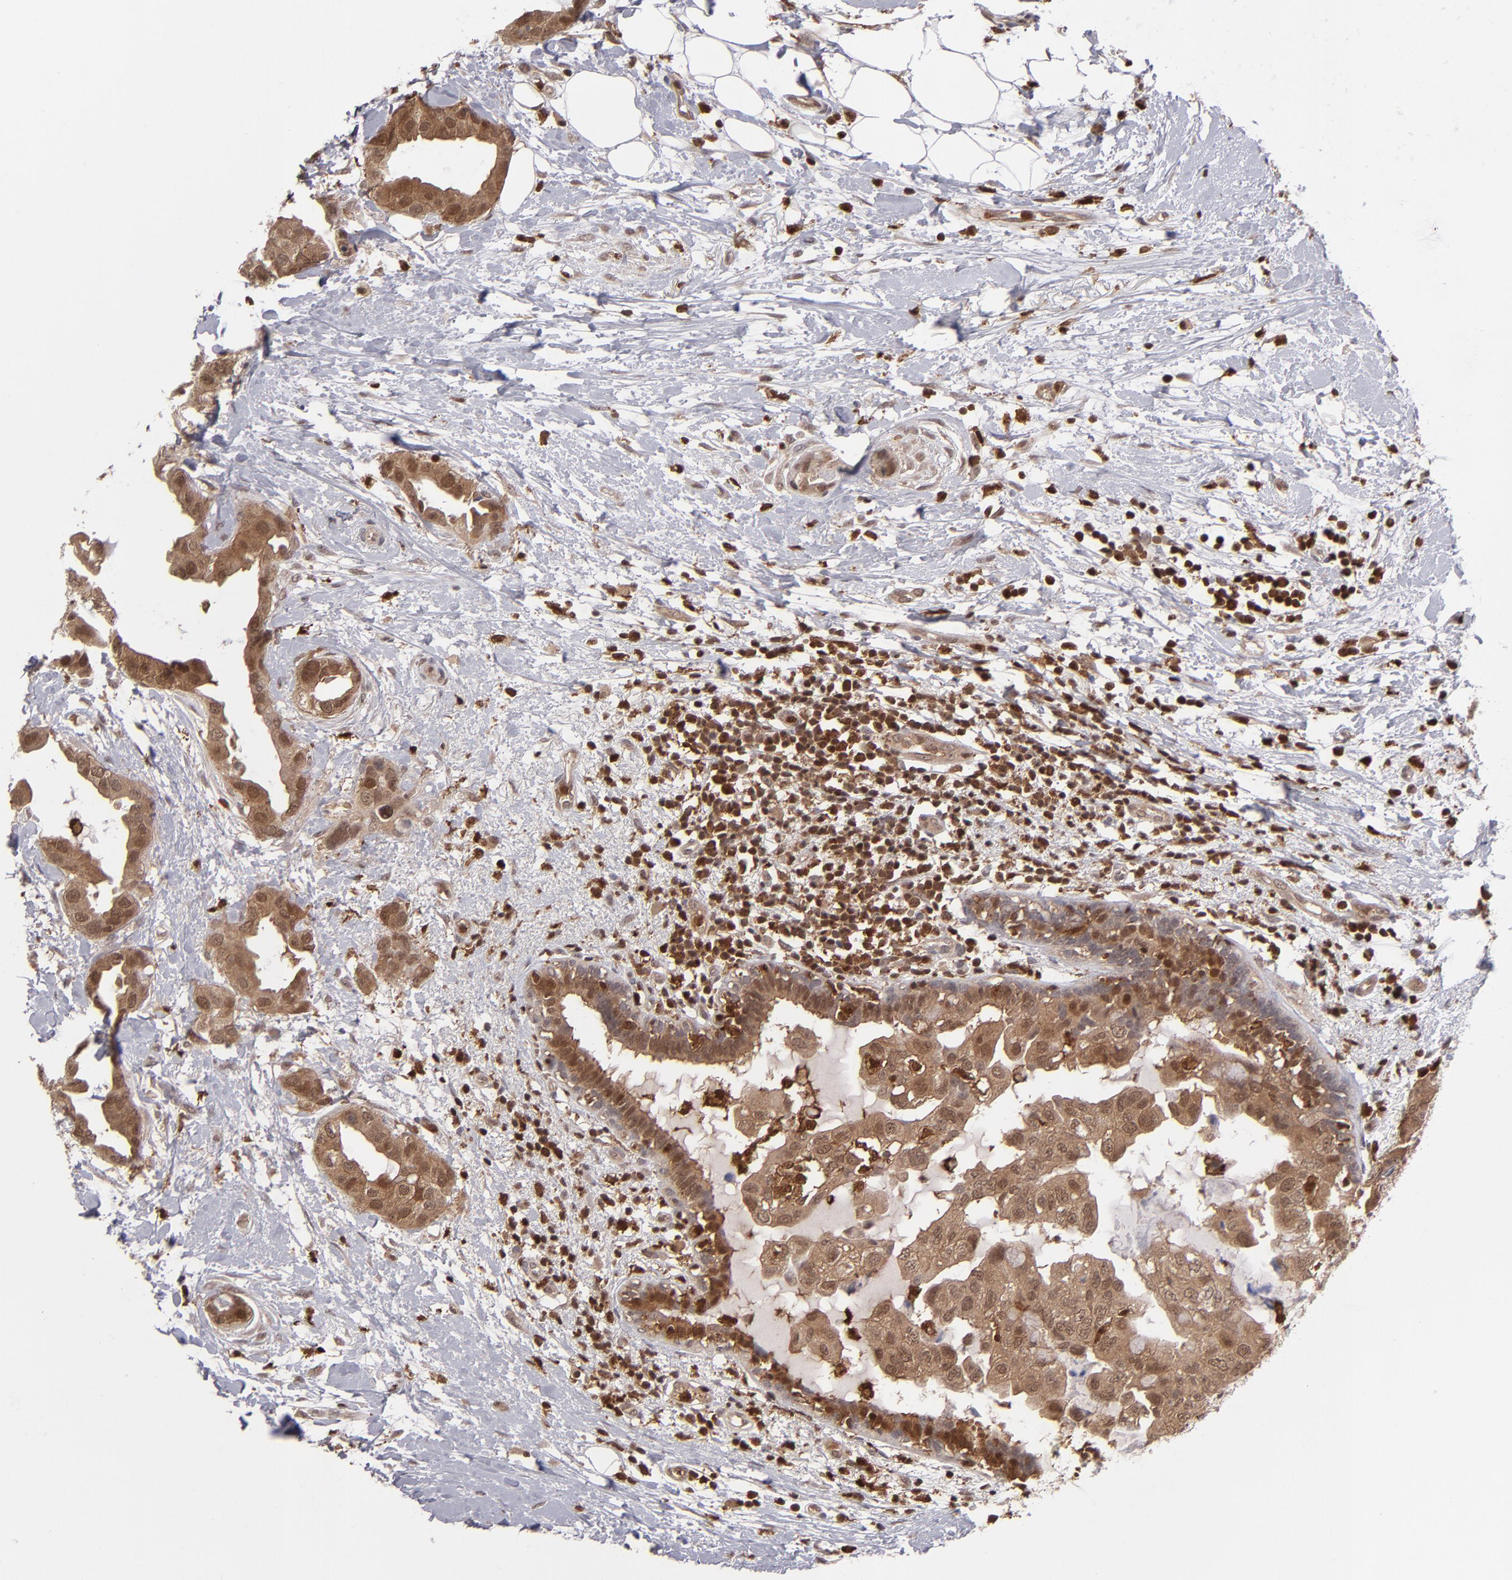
{"staining": {"intensity": "moderate", "quantity": ">75%", "location": "cytoplasmic/membranous,nuclear"}, "tissue": "breast cancer", "cell_type": "Tumor cells", "image_type": "cancer", "snomed": [{"axis": "morphology", "description": "Duct carcinoma"}, {"axis": "topography", "description": "Breast"}], "caption": "IHC (DAB) staining of breast cancer (invasive ductal carcinoma) reveals moderate cytoplasmic/membranous and nuclear protein positivity in approximately >75% of tumor cells.", "gene": "GRB2", "patient": {"sex": "female", "age": 40}}